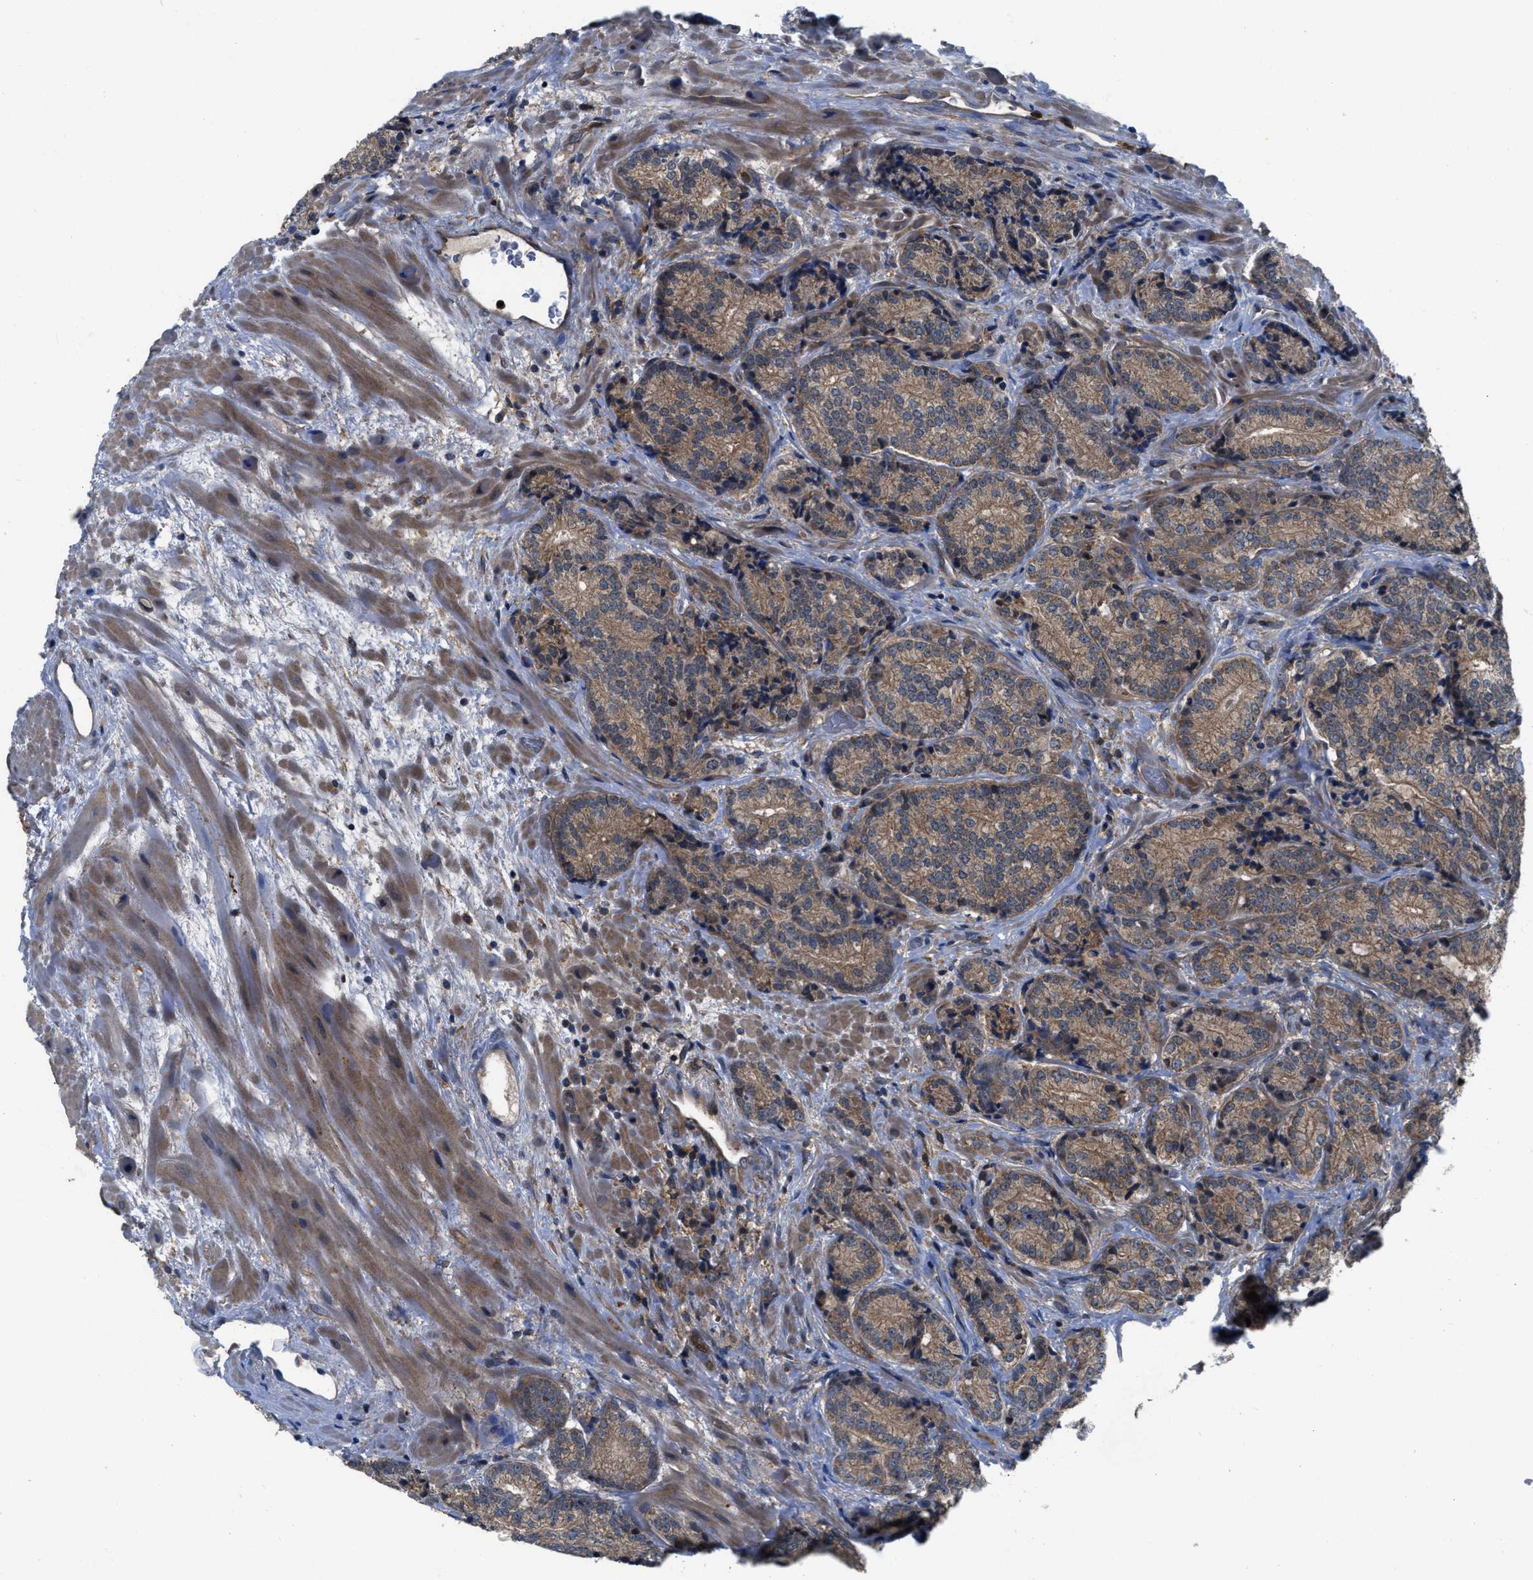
{"staining": {"intensity": "moderate", "quantity": ">75%", "location": "cytoplasmic/membranous"}, "tissue": "prostate cancer", "cell_type": "Tumor cells", "image_type": "cancer", "snomed": [{"axis": "morphology", "description": "Adenocarcinoma, High grade"}, {"axis": "topography", "description": "Prostate"}], "caption": "Human prostate cancer stained with a brown dye shows moderate cytoplasmic/membranous positive positivity in about >75% of tumor cells.", "gene": "USP25", "patient": {"sex": "male", "age": 61}}